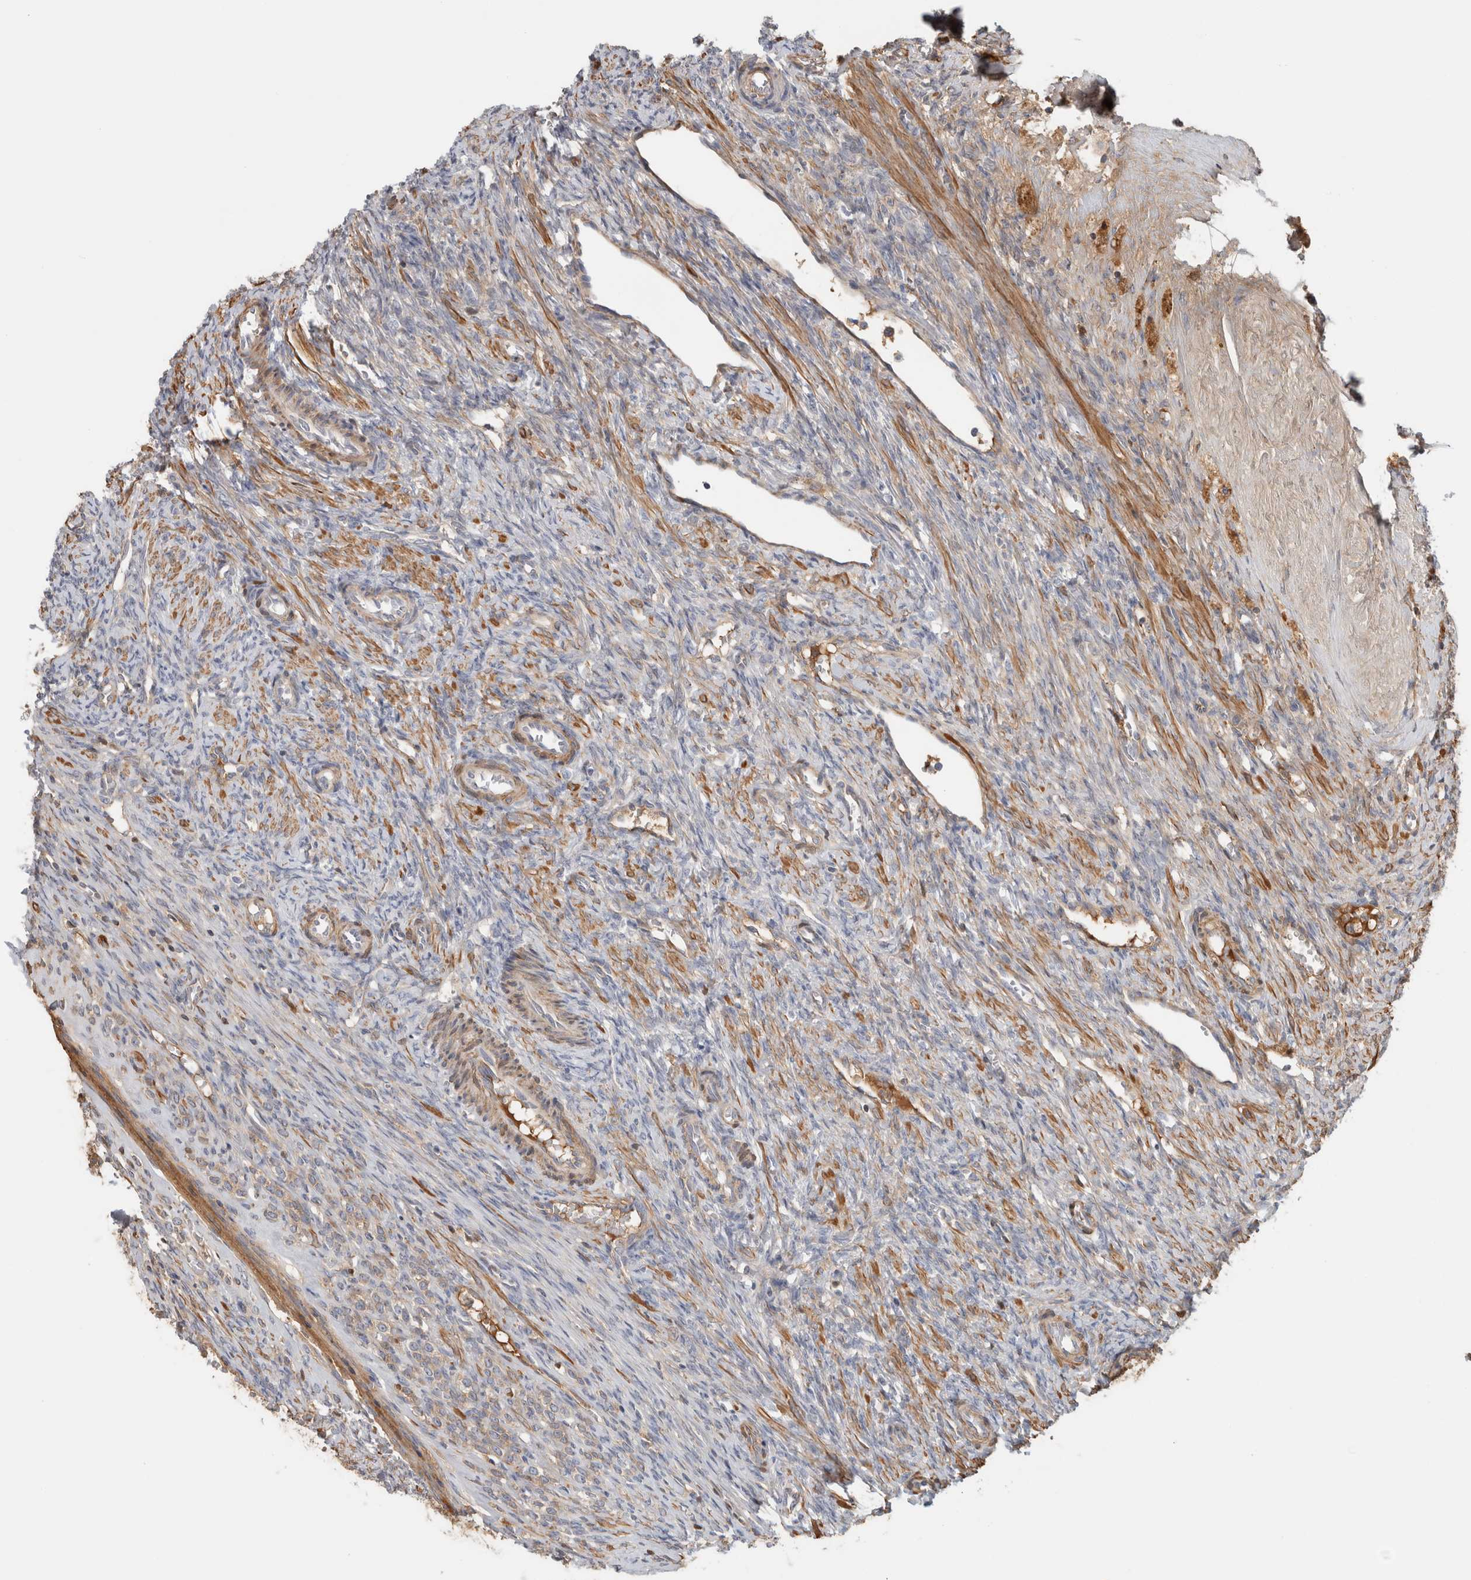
{"staining": {"intensity": "strong", "quantity": ">75%", "location": "cytoplasmic/membranous"}, "tissue": "ovary", "cell_type": "Follicle cells", "image_type": "normal", "snomed": [{"axis": "morphology", "description": "Normal tissue, NOS"}, {"axis": "topography", "description": "Ovary"}], "caption": "Immunohistochemistry (DAB (3,3'-diaminobenzidine)) staining of normal ovary displays strong cytoplasmic/membranous protein staining in about >75% of follicle cells. The staining was performed using DAB, with brown indicating positive protein expression. Nuclei are stained blue with hematoxylin.", "gene": "CFI", "patient": {"sex": "female", "age": 41}}